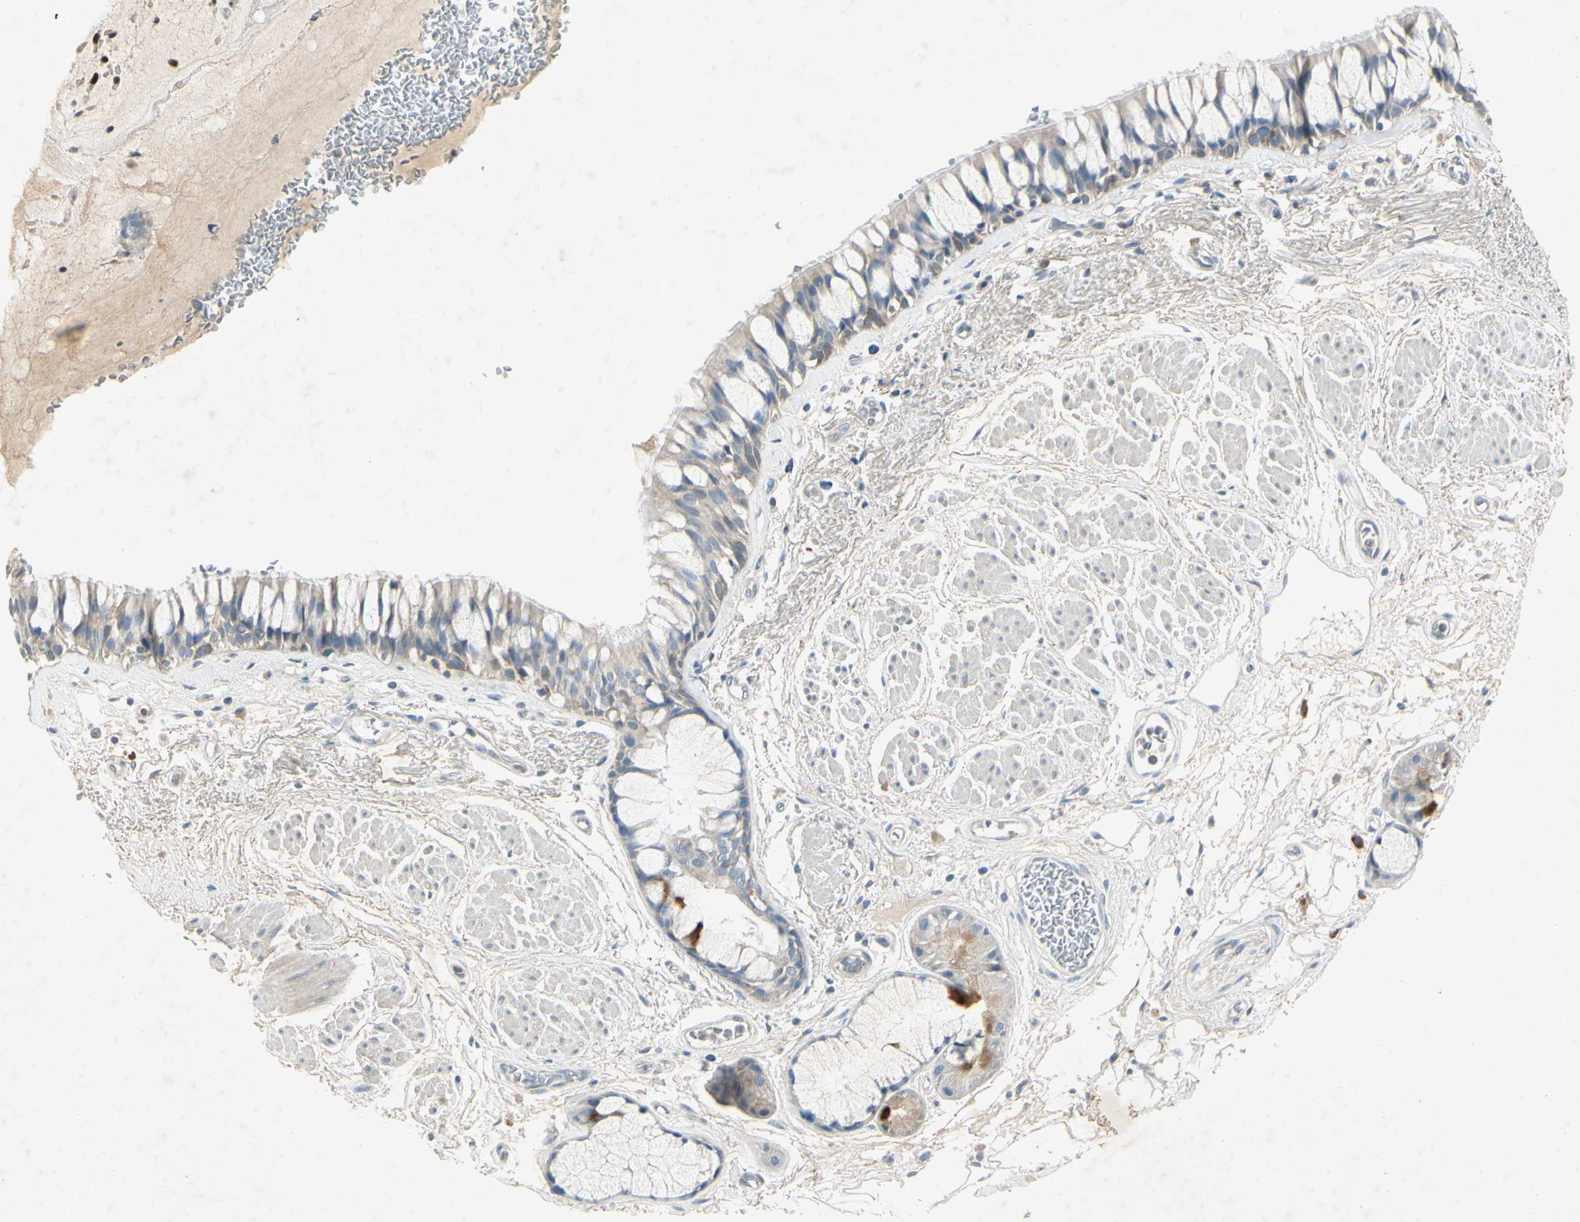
{"staining": {"intensity": "negative", "quantity": "none", "location": "none"}, "tissue": "bronchus", "cell_type": "Respiratory epithelial cells", "image_type": "normal", "snomed": [{"axis": "morphology", "description": "Normal tissue, NOS"}, {"axis": "topography", "description": "Bronchus"}], "caption": "Protein analysis of normal bronchus exhibits no significant positivity in respiratory epithelial cells.", "gene": "AATK", "patient": {"sex": "male", "age": 66}}